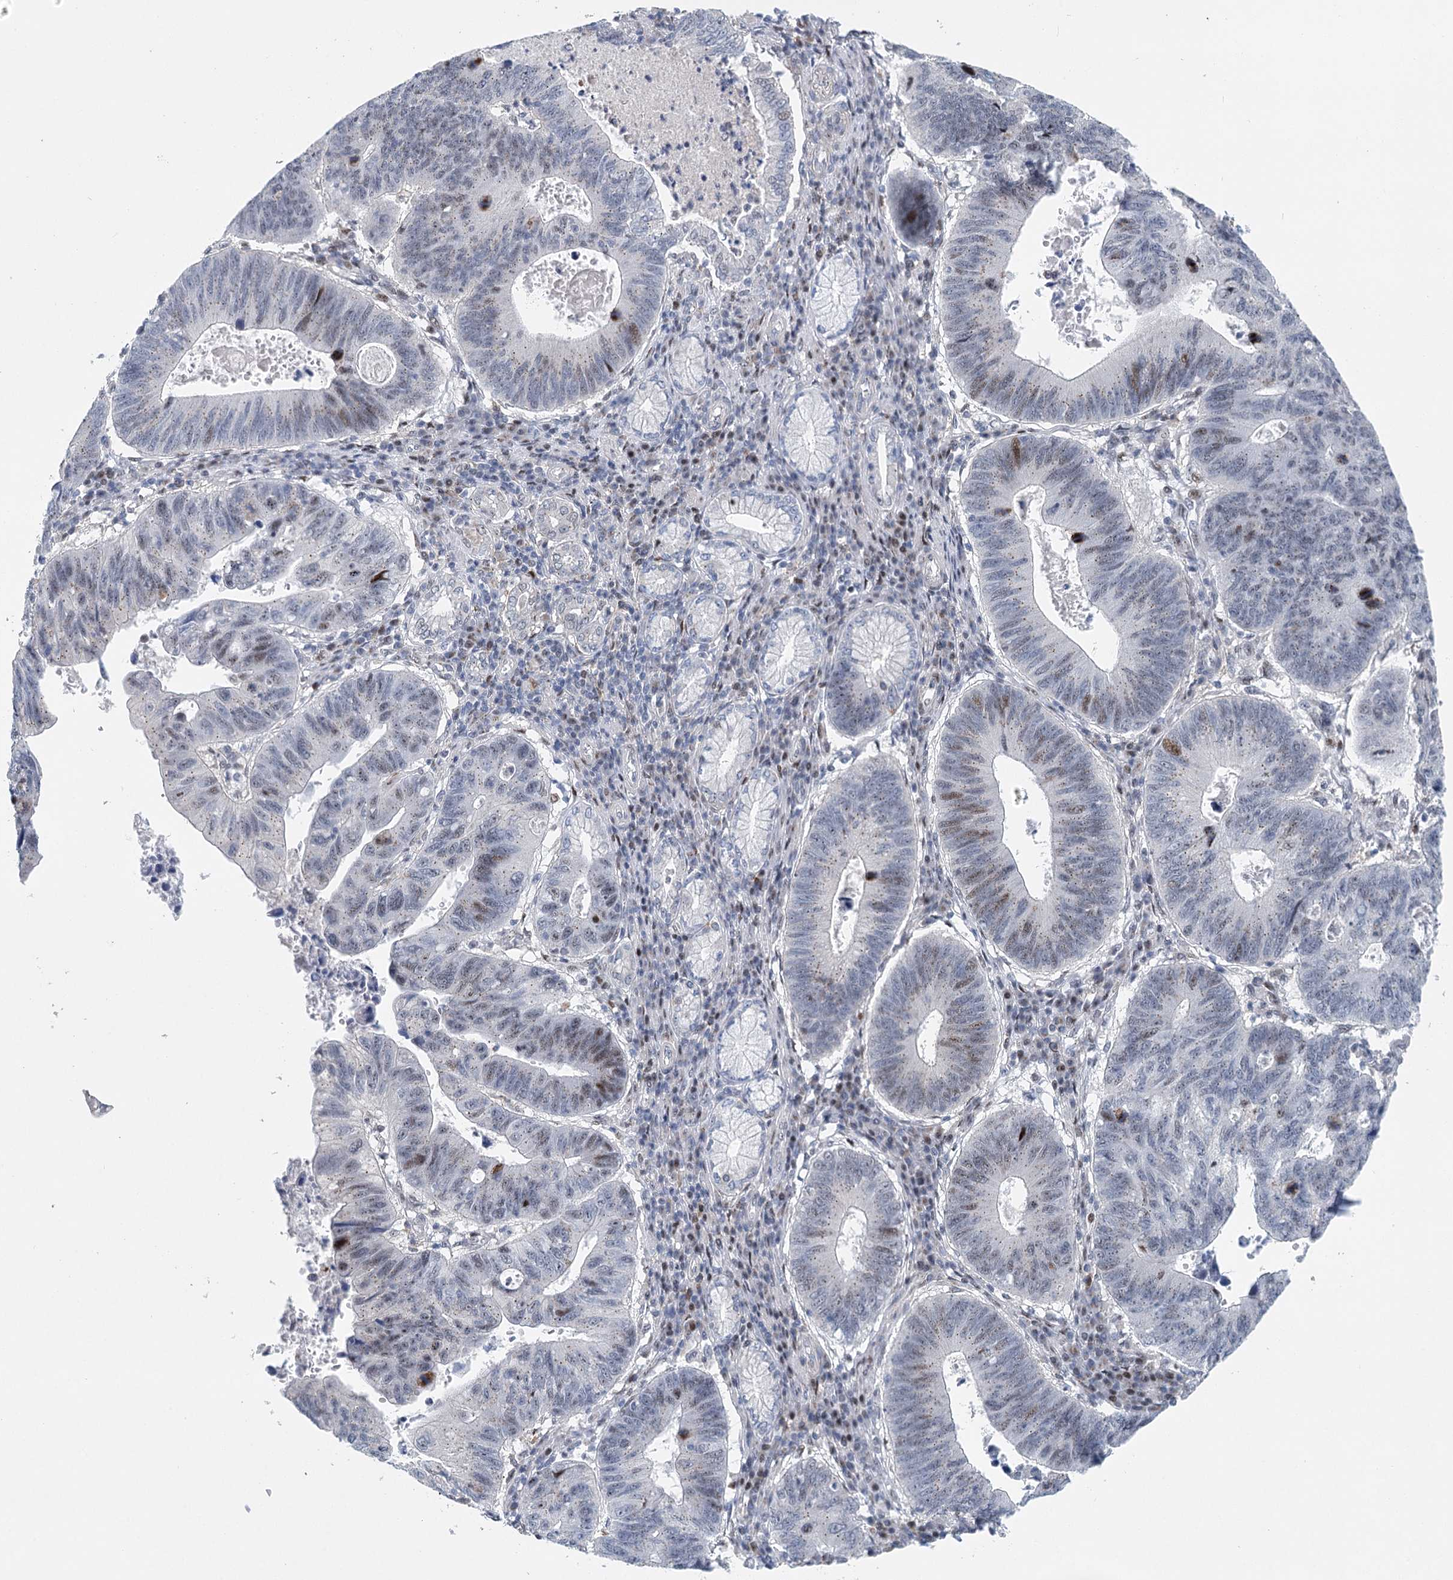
{"staining": {"intensity": "moderate", "quantity": "<25%", "location": "nuclear"}, "tissue": "stomach cancer", "cell_type": "Tumor cells", "image_type": "cancer", "snomed": [{"axis": "morphology", "description": "Adenocarcinoma, NOS"}, {"axis": "topography", "description": "Stomach"}], "caption": "Immunohistochemistry of human stomach cancer shows low levels of moderate nuclear staining in approximately <25% of tumor cells.", "gene": "CAMTA1", "patient": {"sex": "male", "age": 59}}